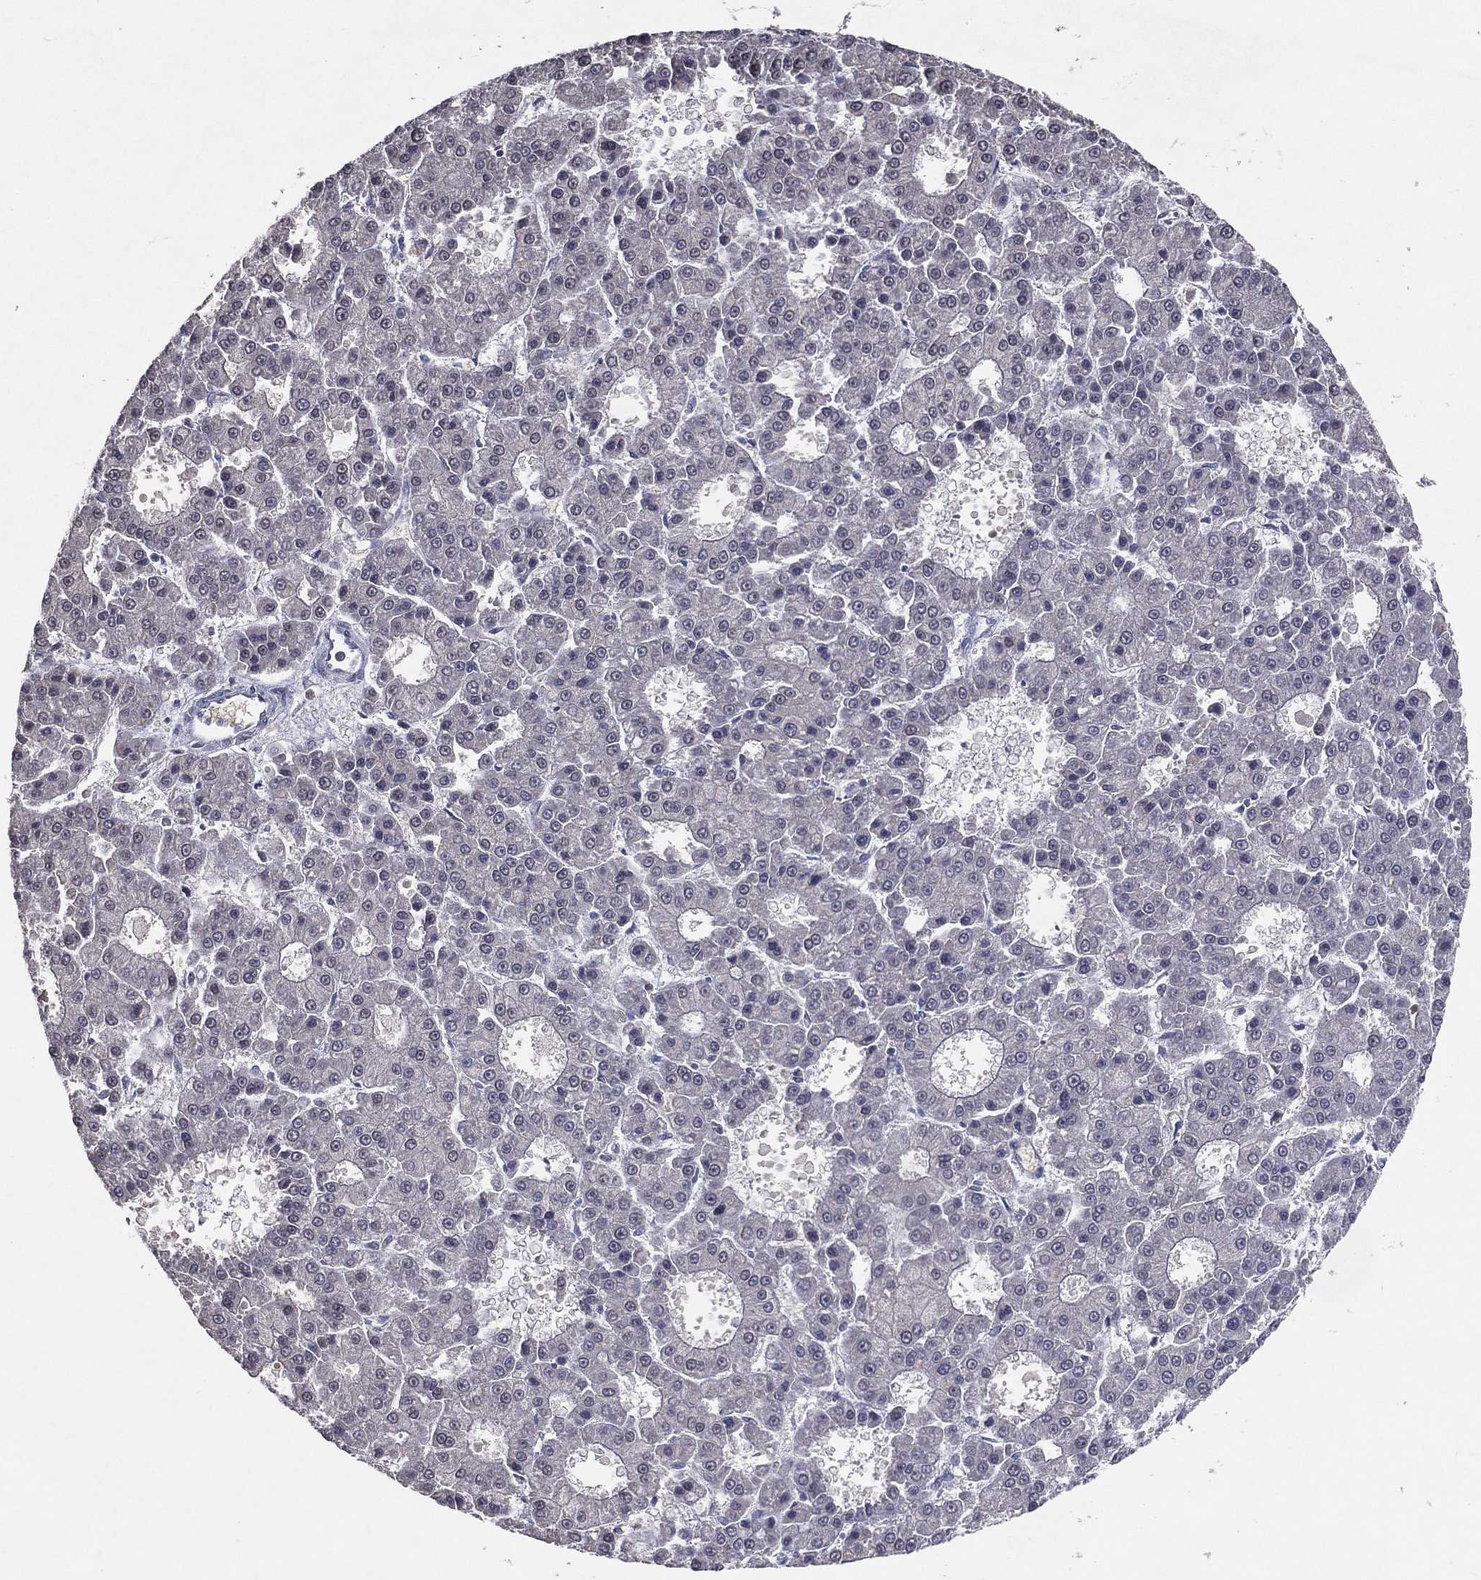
{"staining": {"intensity": "negative", "quantity": "none", "location": "none"}, "tissue": "liver cancer", "cell_type": "Tumor cells", "image_type": "cancer", "snomed": [{"axis": "morphology", "description": "Carcinoma, Hepatocellular, NOS"}, {"axis": "topography", "description": "Liver"}], "caption": "There is no significant staining in tumor cells of liver hepatocellular carcinoma.", "gene": "DNAH7", "patient": {"sex": "male", "age": 70}}